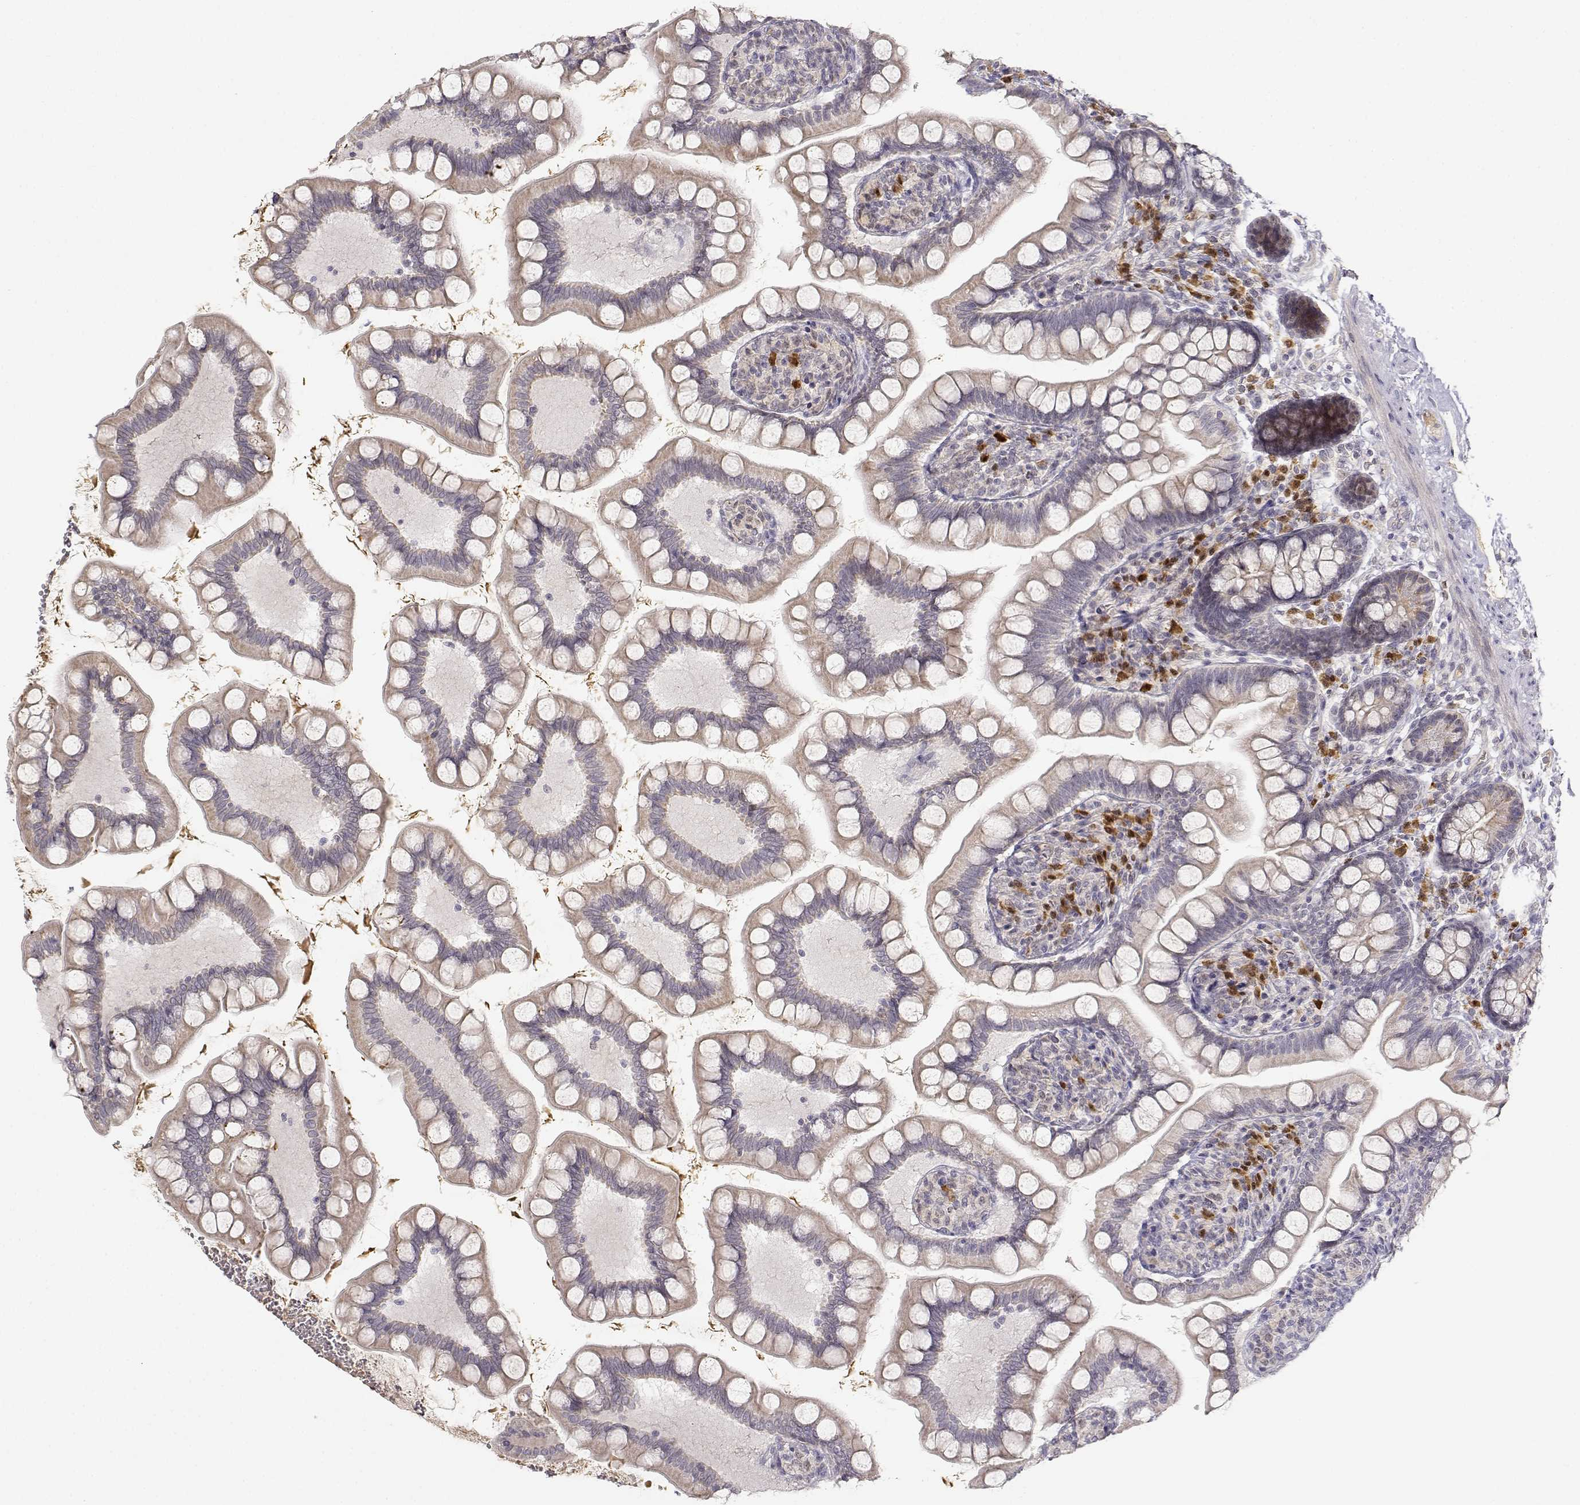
{"staining": {"intensity": "weak", "quantity": "<25%", "location": "cytoplasmic/membranous"}, "tissue": "small intestine", "cell_type": "Glandular cells", "image_type": "normal", "snomed": [{"axis": "morphology", "description": "Normal tissue, NOS"}, {"axis": "topography", "description": "Small intestine"}], "caption": "IHC of benign human small intestine demonstrates no expression in glandular cells. (DAB immunohistochemistry (IHC) visualized using brightfield microscopy, high magnification).", "gene": "EAF2", "patient": {"sex": "female", "age": 56}}